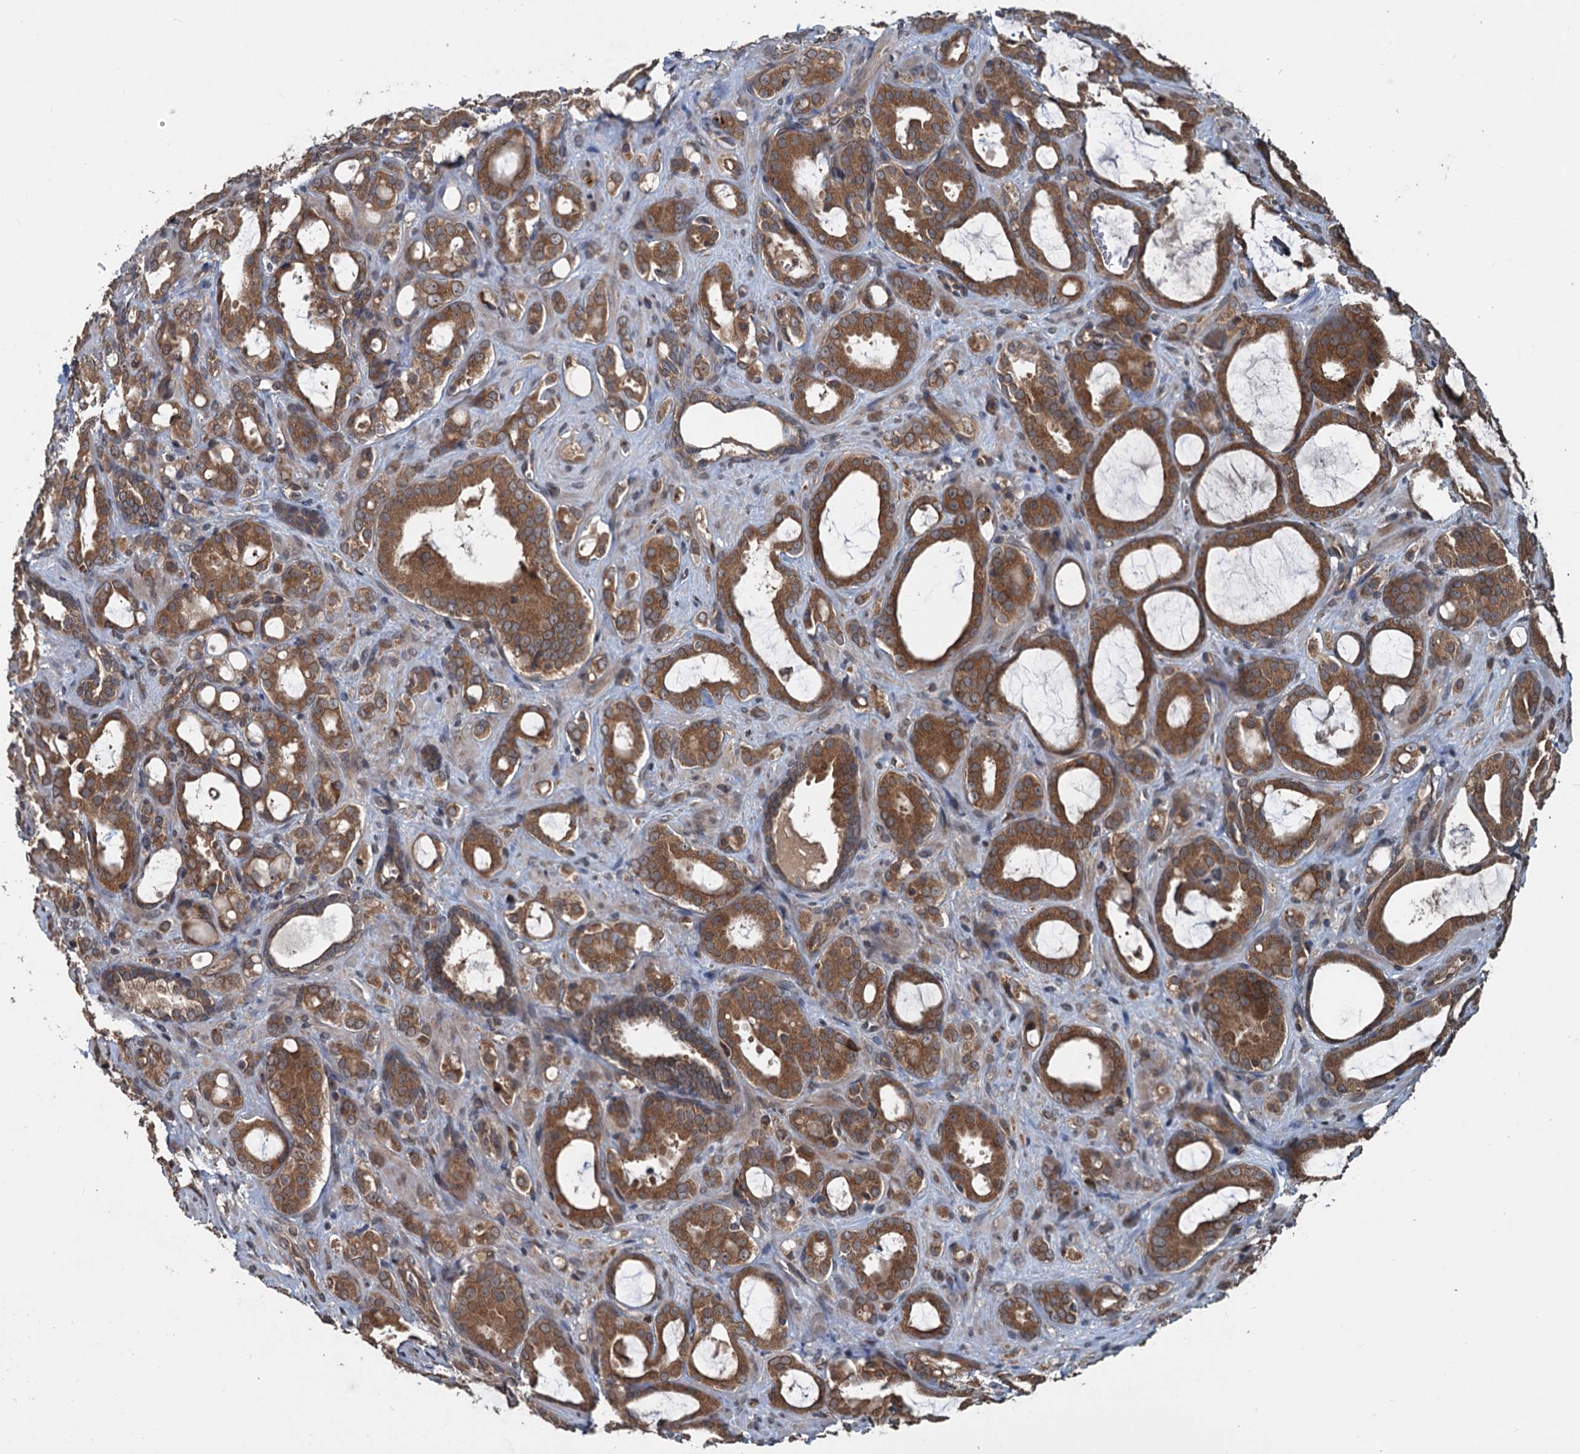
{"staining": {"intensity": "strong", "quantity": ">75%", "location": "cytoplasmic/membranous"}, "tissue": "prostate cancer", "cell_type": "Tumor cells", "image_type": "cancer", "snomed": [{"axis": "morphology", "description": "Adenocarcinoma, High grade"}, {"axis": "topography", "description": "Prostate"}], "caption": "An image showing strong cytoplasmic/membranous positivity in about >75% of tumor cells in prostate cancer (adenocarcinoma (high-grade)), as visualized by brown immunohistochemical staining.", "gene": "N4BP2L2", "patient": {"sex": "male", "age": 72}}